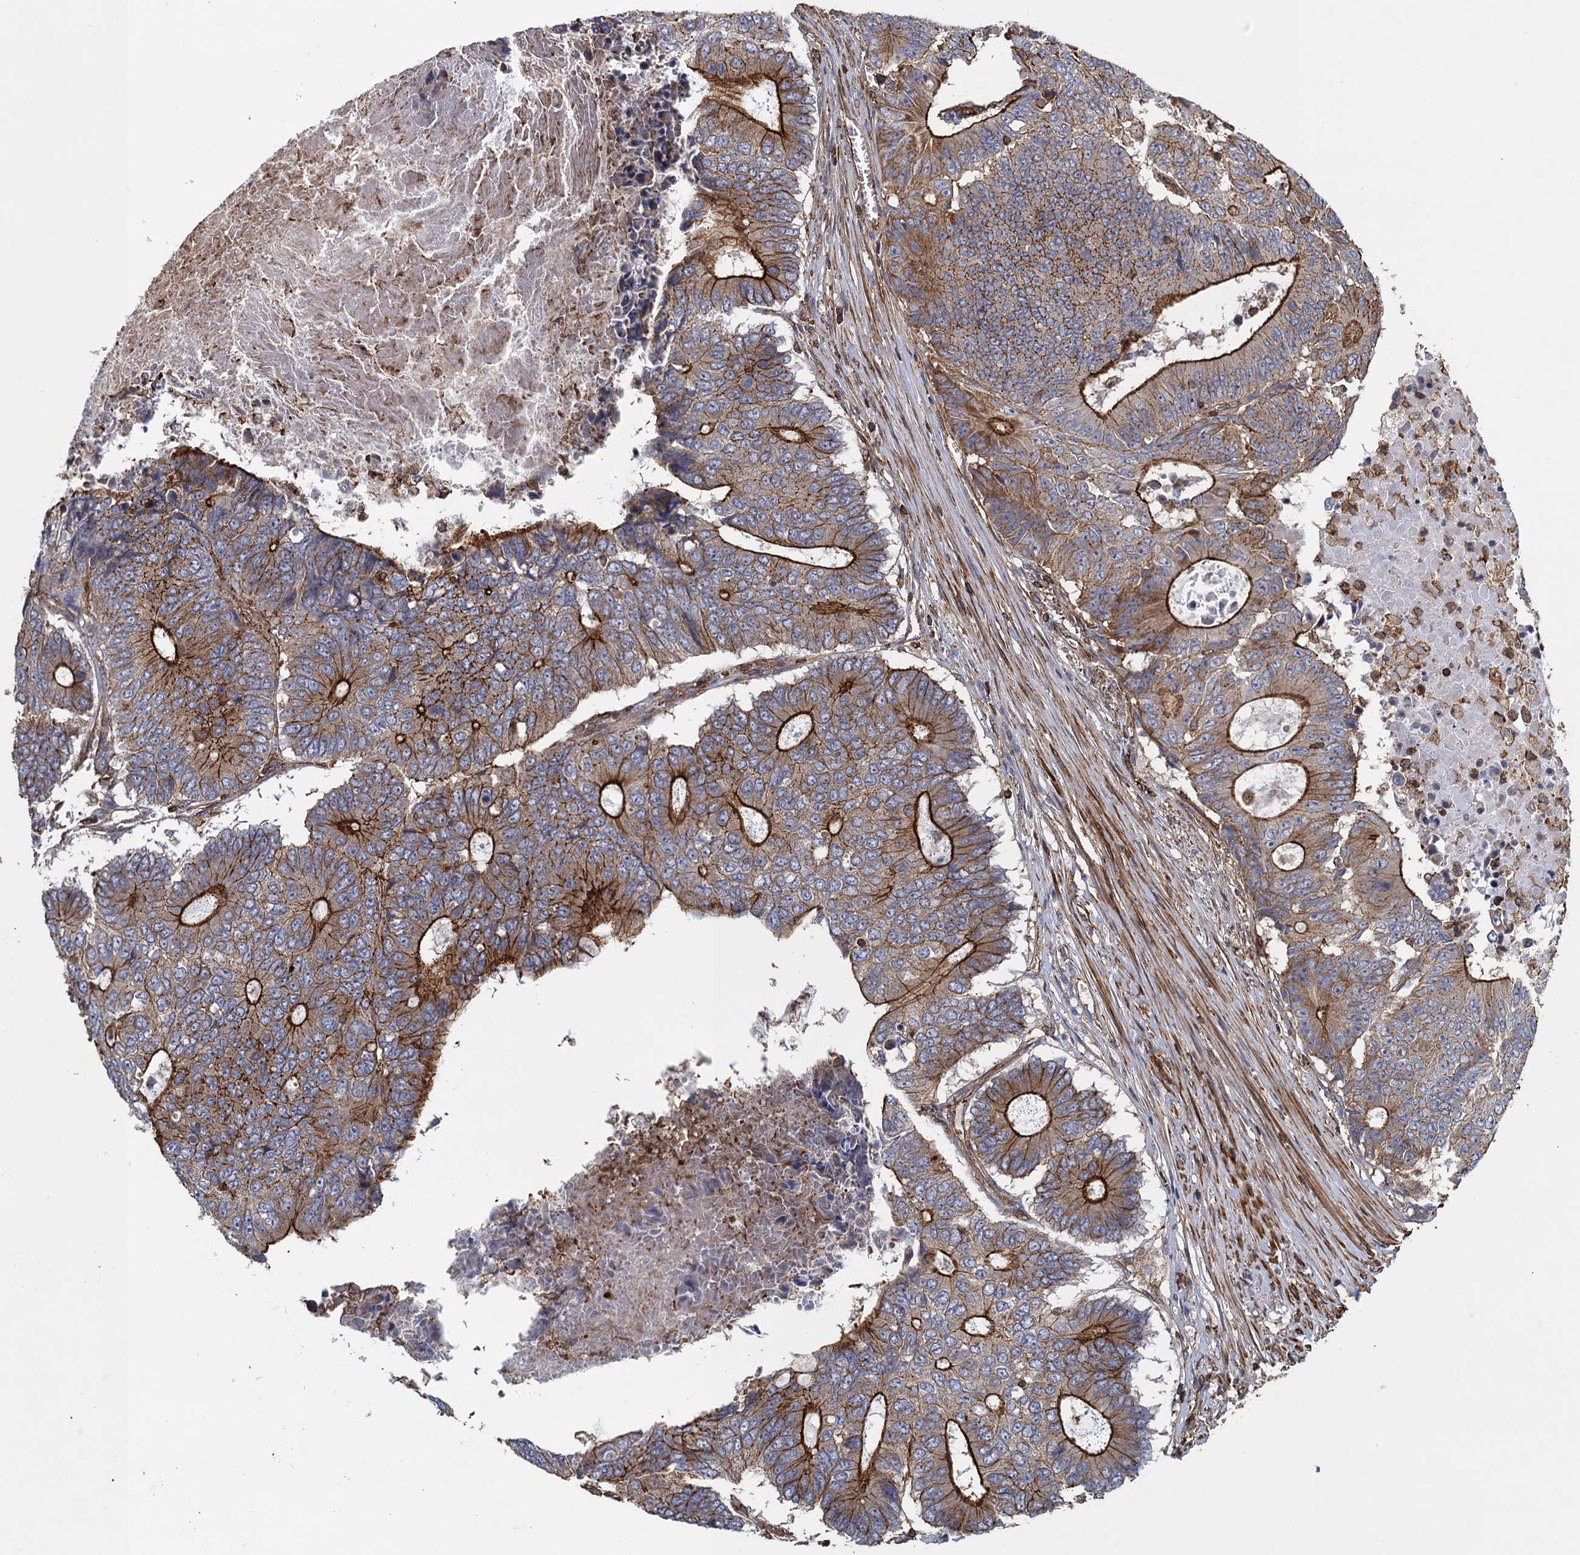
{"staining": {"intensity": "strong", "quantity": "25%-75%", "location": "cytoplasmic/membranous"}, "tissue": "colorectal cancer", "cell_type": "Tumor cells", "image_type": "cancer", "snomed": [{"axis": "morphology", "description": "Adenocarcinoma, NOS"}, {"axis": "topography", "description": "Colon"}], "caption": "Immunohistochemical staining of colorectal cancer shows high levels of strong cytoplasmic/membranous protein positivity in approximately 25%-75% of tumor cells.", "gene": "PROSER2", "patient": {"sex": "male", "age": 87}}